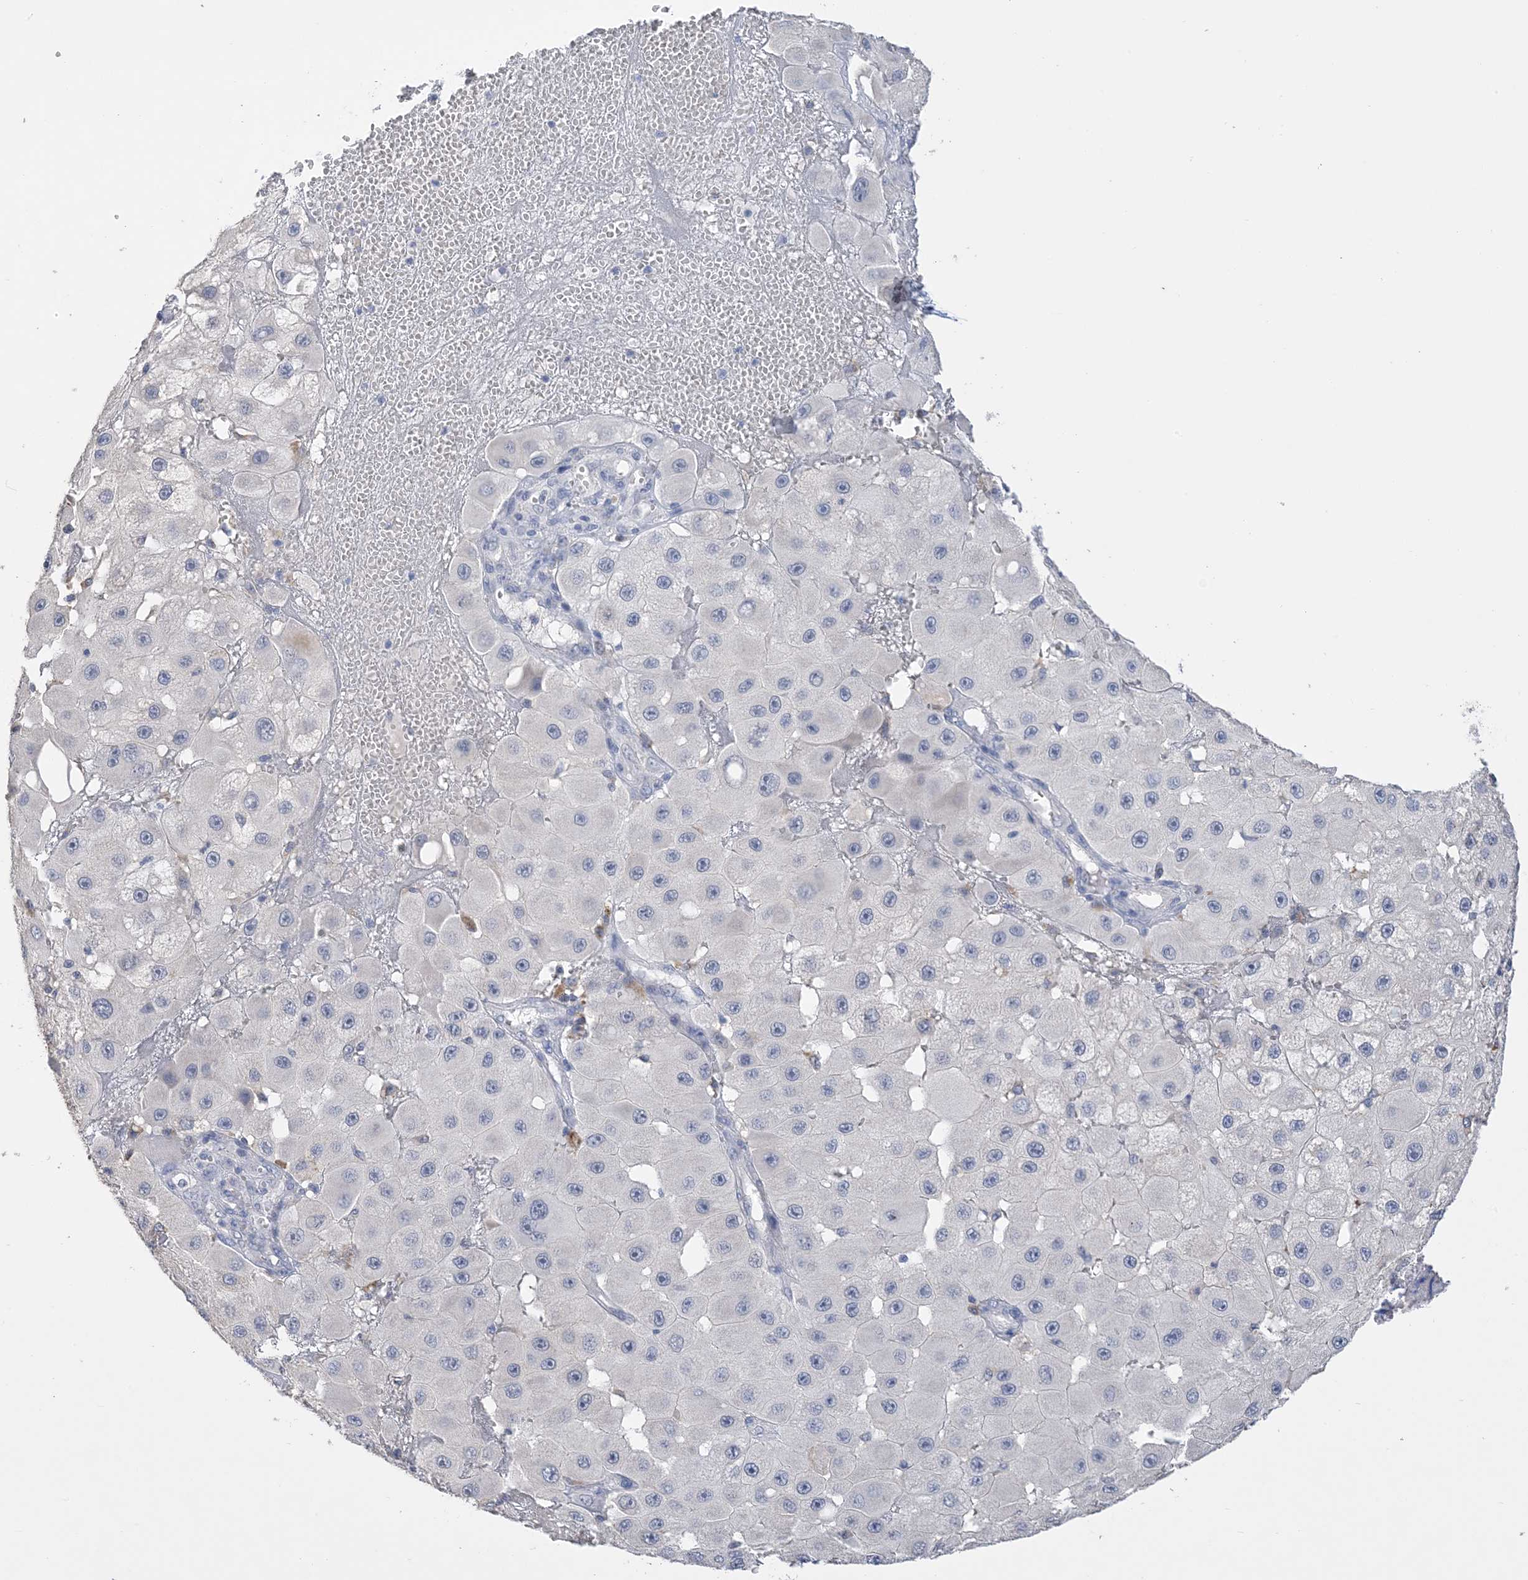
{"staining": {"intensity": "negative", "quantity": "none", "location": "none"}, "tissue": "melanoma", "cell_type": "Tumor cells", "image_type": "cancer", "snomed": [{"axis": "morphology", "description": "Malignant melanoma, NOS"}, {"axis": "topography", "description": "Skin"}], "caption": "The histopathology image demonstrates no staining of tumor cells in melanoma.", "gene": "DSC3", "patient": {"sex": "female", "age": 81}}